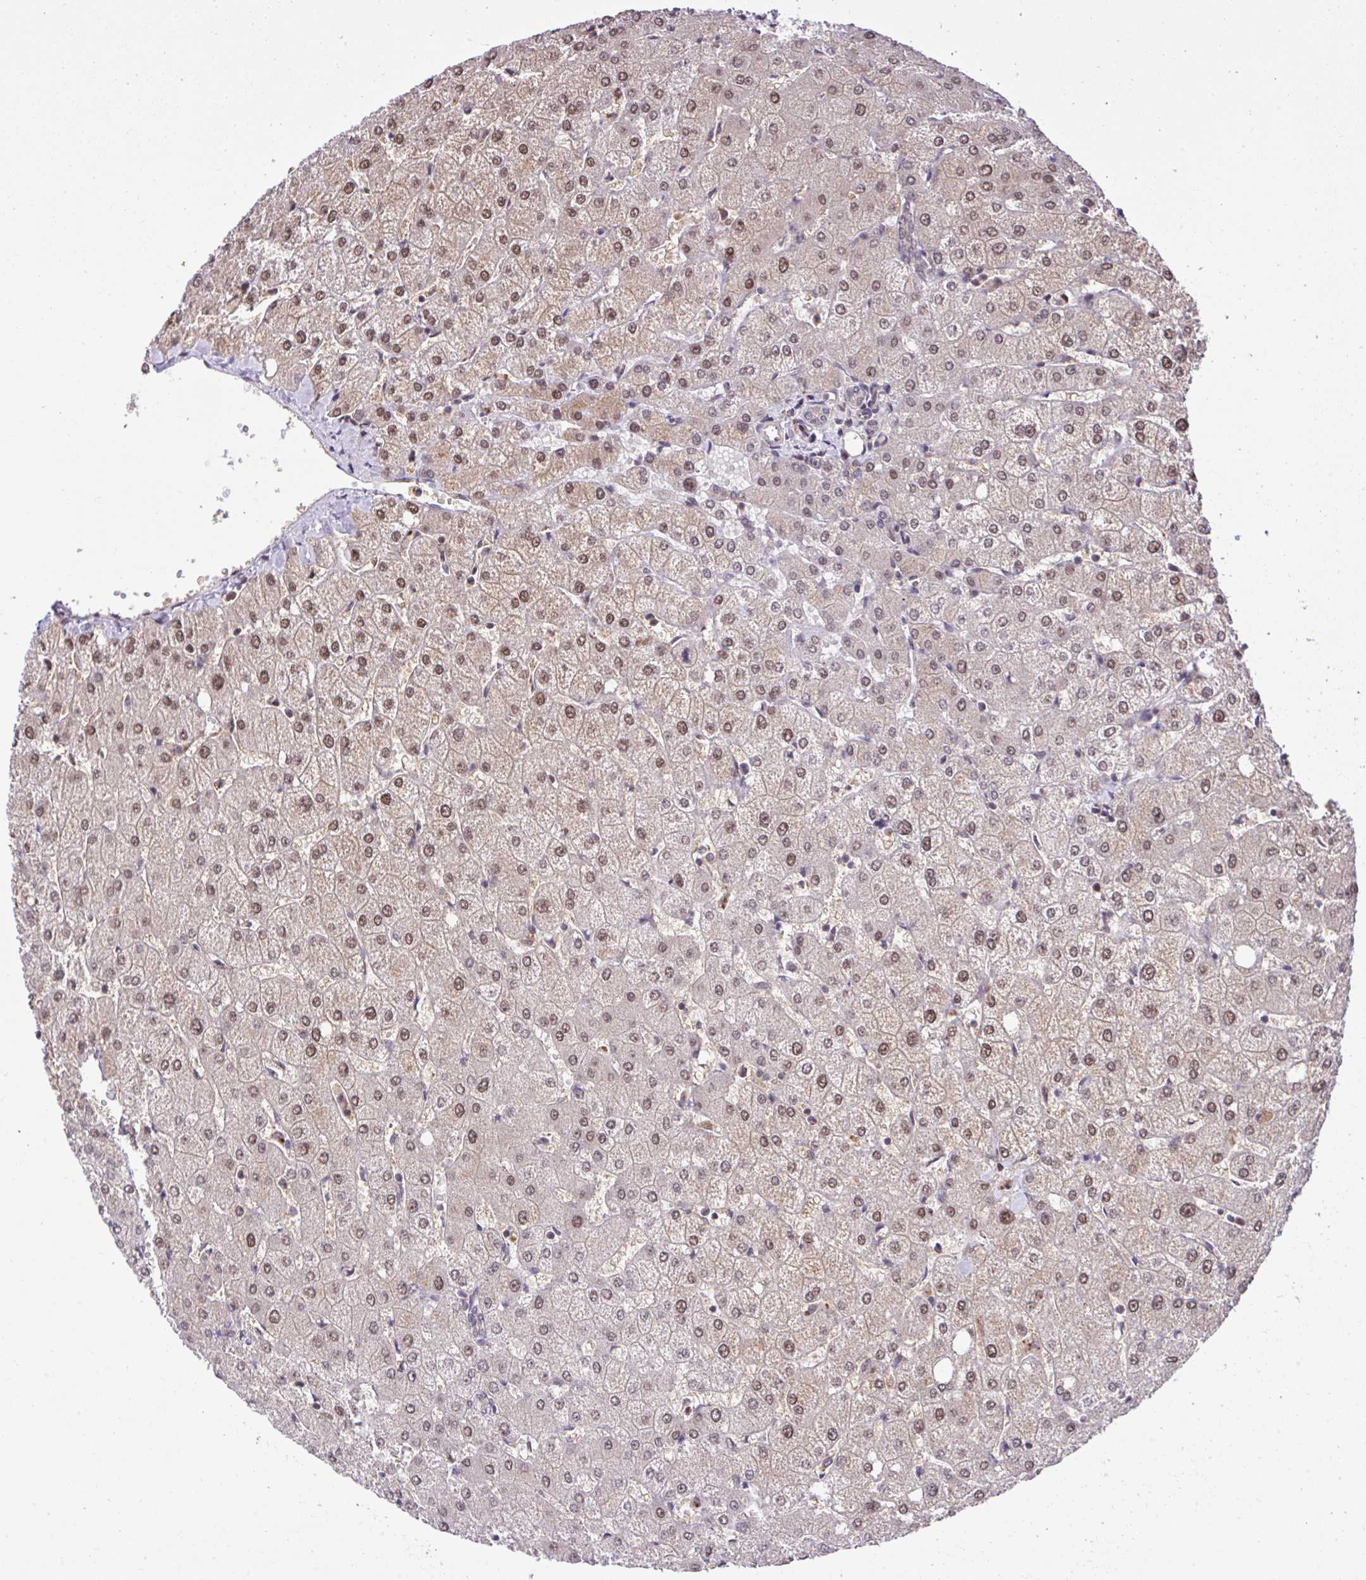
{"staining": {"intensity": "weak", "quantity": "<25%", "location": "nuclear"}, "tissue": "liver", "cell_type": "Cholangiocytes", "image_type": "normal", "snomed": [{"axis": "morphology", "description": "Normal tissue, NOS"}, {"axis": "topography", "description": "Liver"}], "caption": "This is an immunohistochemistry (IHC) photomicrograph of unremarkable human liver. There is no positivity in cholangiocytes.", "gene": "GLIS3", "patient": {"sex": "female", "age": 54}}